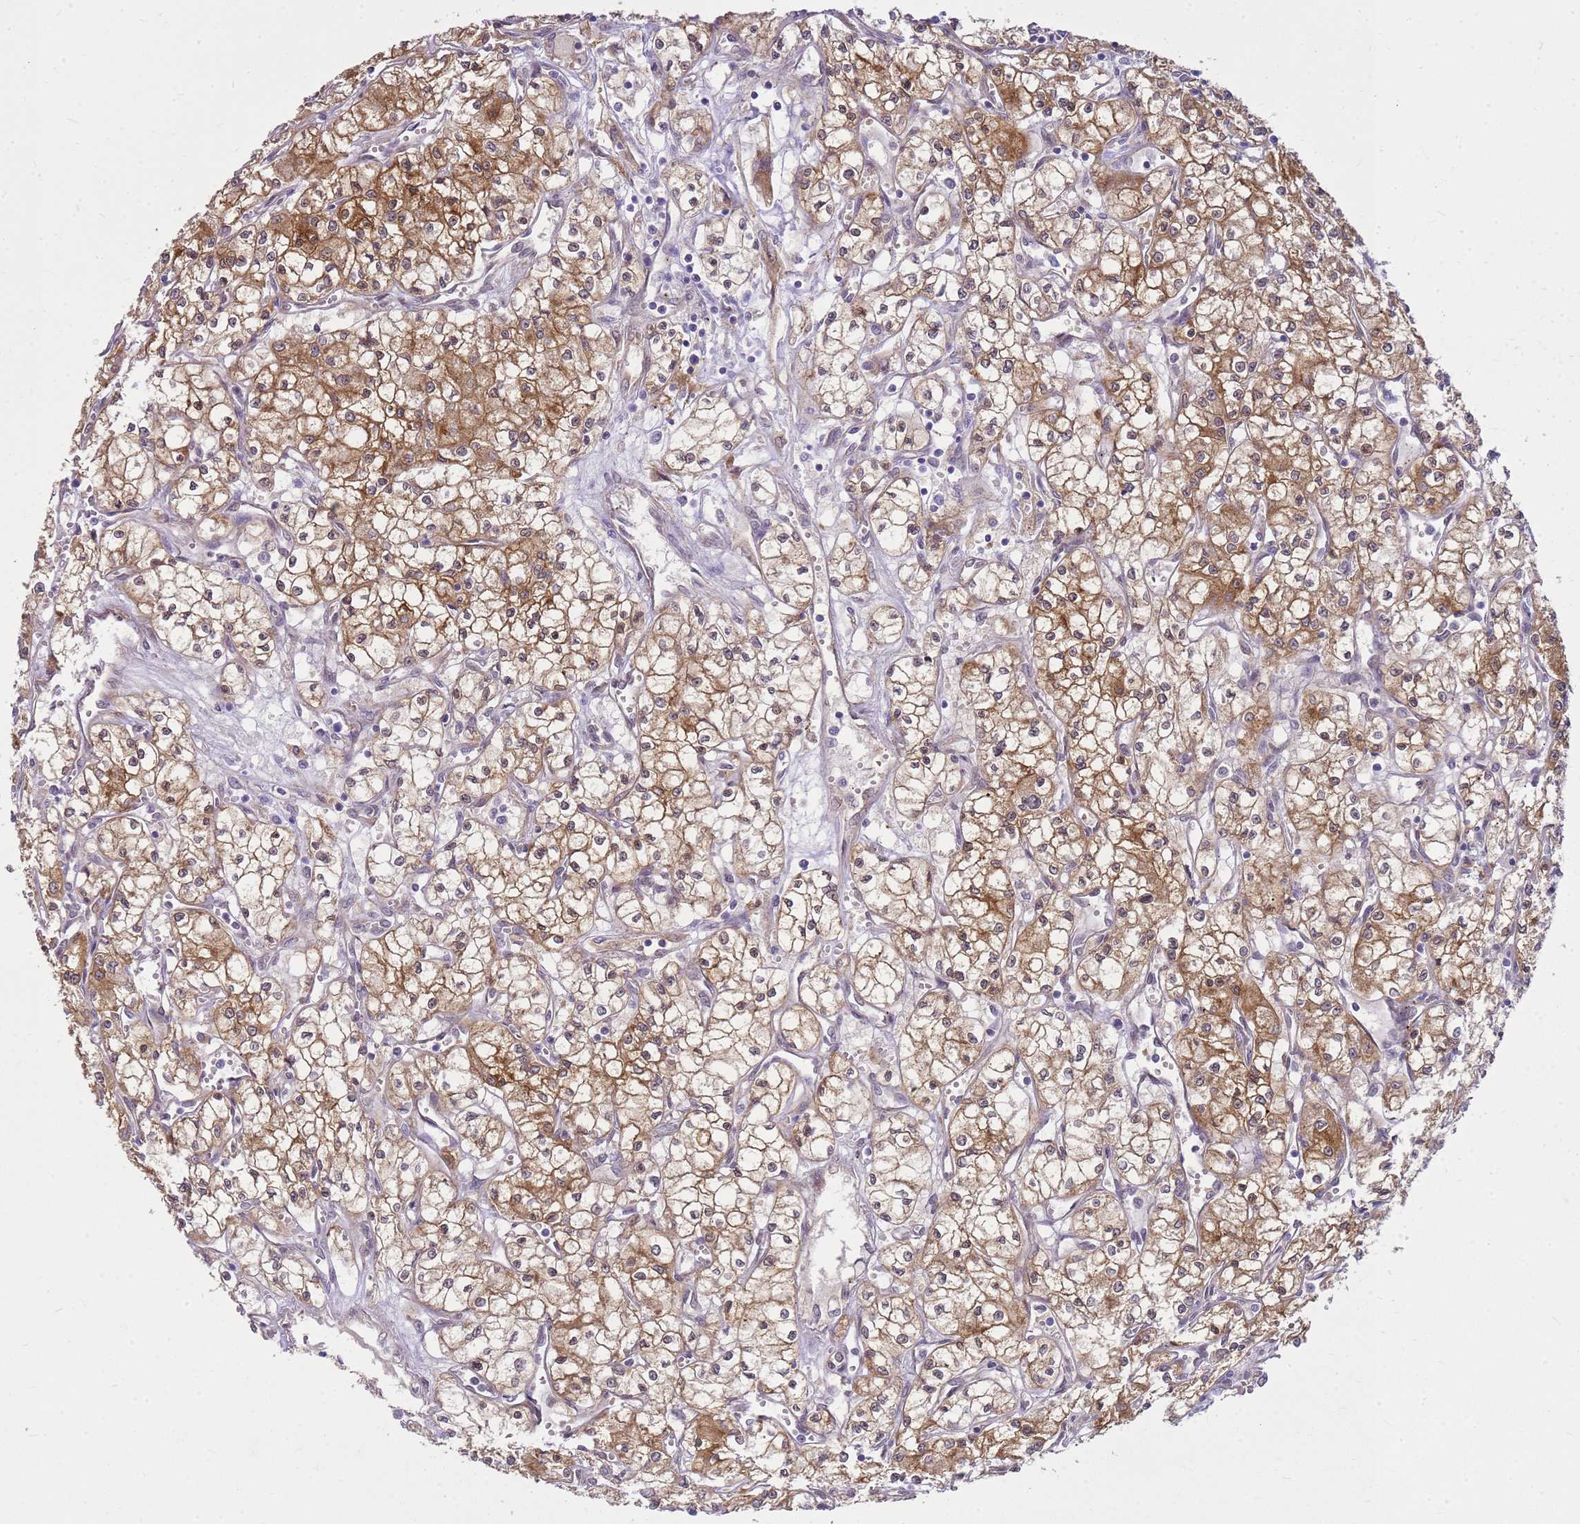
{"staining": {"intensity": "moderate", "quantity": ">75%", "location": "cytoplasmic/membranous"}, "tissue": "renal cancer", "cell_type": "Tumor cells", "image_type": "cancer", "snomed": [{"axis": "morphology", "description": "Adenocarcinoma, NOS"}, {"axis": "topography", "description": "Kidney"}], "caption": "This is a photomicrograph of immunohistochemistry (IHC) staining of adenocarcinoma (renal), which shows moderate expression in the cytoplasmic/membranous of tumor cells.", "gene": "HSPB1", "patient": {"sex": "male", "age": 59}}